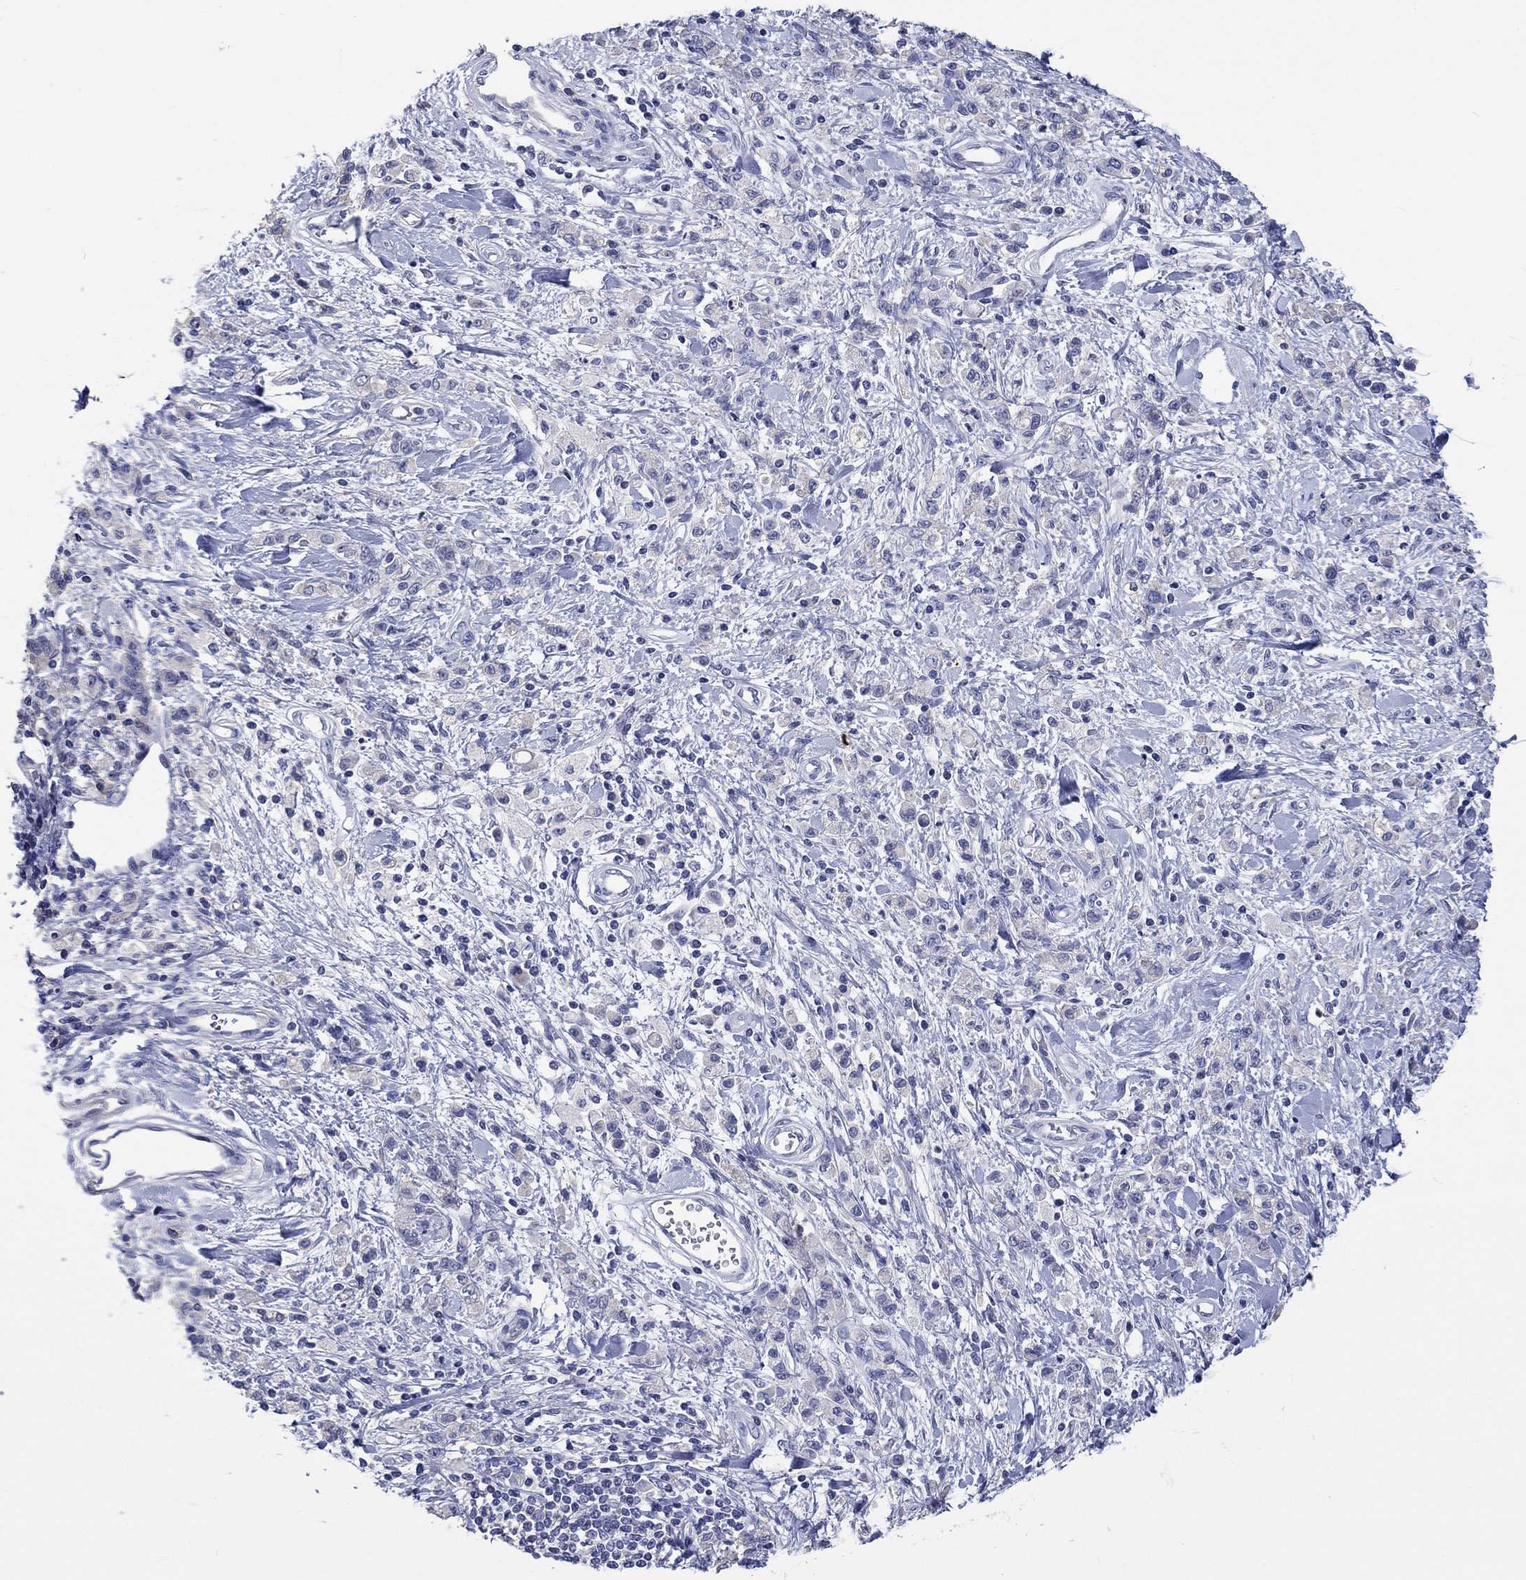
{"staining": {"intensity": "negative", "quantity": "none", "location": "none"}, "tissue": "stomach cancer", "cell_type": "Tumor cells", "image_type": "cancer", "snomed": [{"axis": "morphology", "description": "Adenocarcinoma, NOS"}, {"axis": "topography", "description": "Stomach"}], "caption": "A histopathology image of adenocarcinoma (stomach) stained for a protein reveals no brown staining in tumor cells. The staining was performed using DAB (3,3'-diaminobenzidine) to visualize the protein expression in brown, while the nuclei were stained in blue with hematoxylin (Magnification: 20x).", "gene": "TOMM20L", "patient": {"sex": "male", "age": 77}}